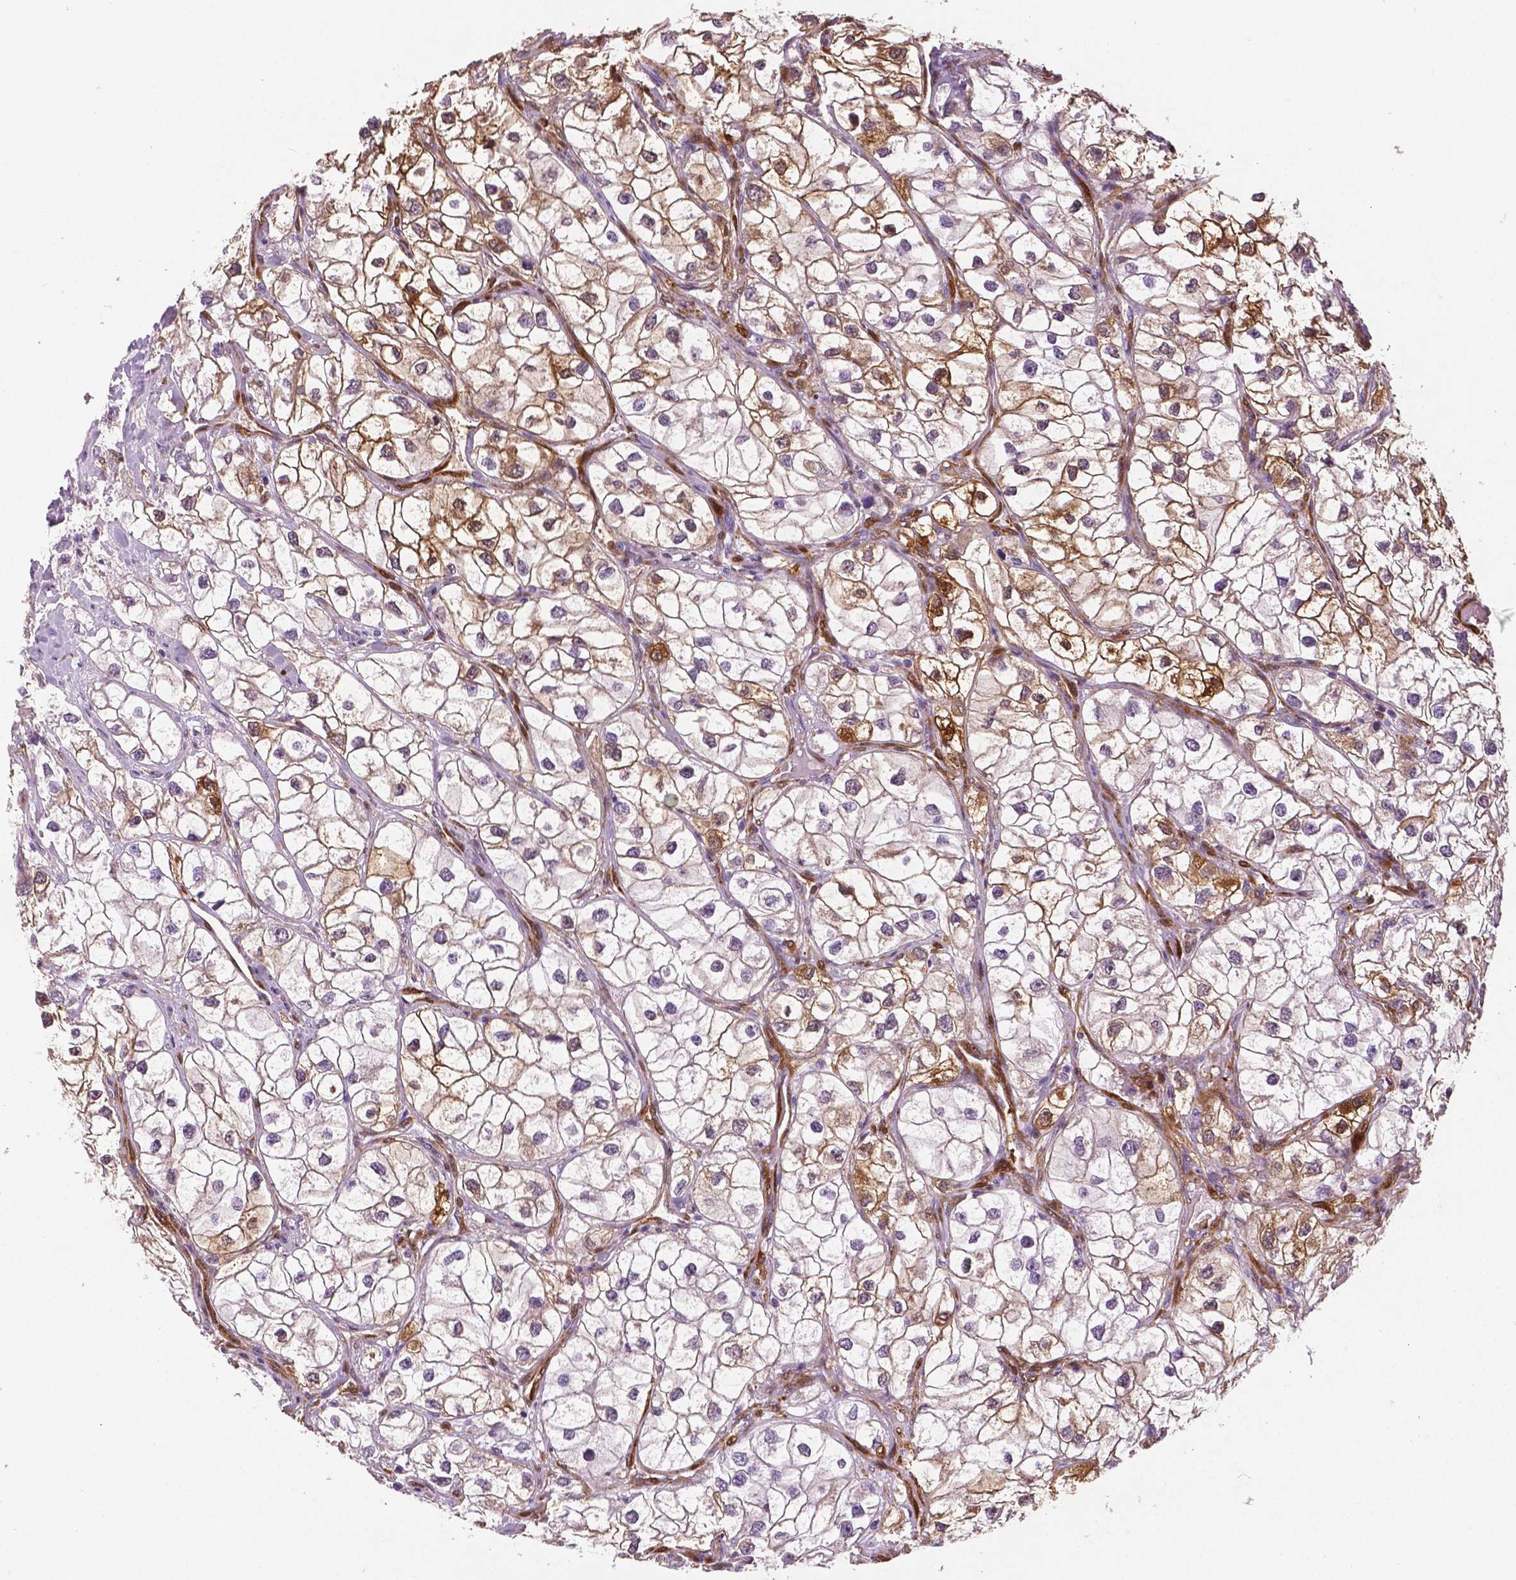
{"staining": {"intensity": "moderate", "quantity": "<25%", "location": "cytoplasmic/membranous"}, "tissue": "renal cancer", "cell_type": "Tumor cells", "image_type": "cancer", "snomed": [{"axis": "morphology", "description": "Adenocarcinoma, NOS"}, {"axis": "topography", "description": "Kidney"}], "caption": "Human renal cancer (adenocarcinoma) stained with a brown dye demonstrates moderate cytoplasmic/membranous positive positivity in about <25% of tumor cells.", "gene": "PHGDH", "patient": {"sex": "male", "age": 59}}